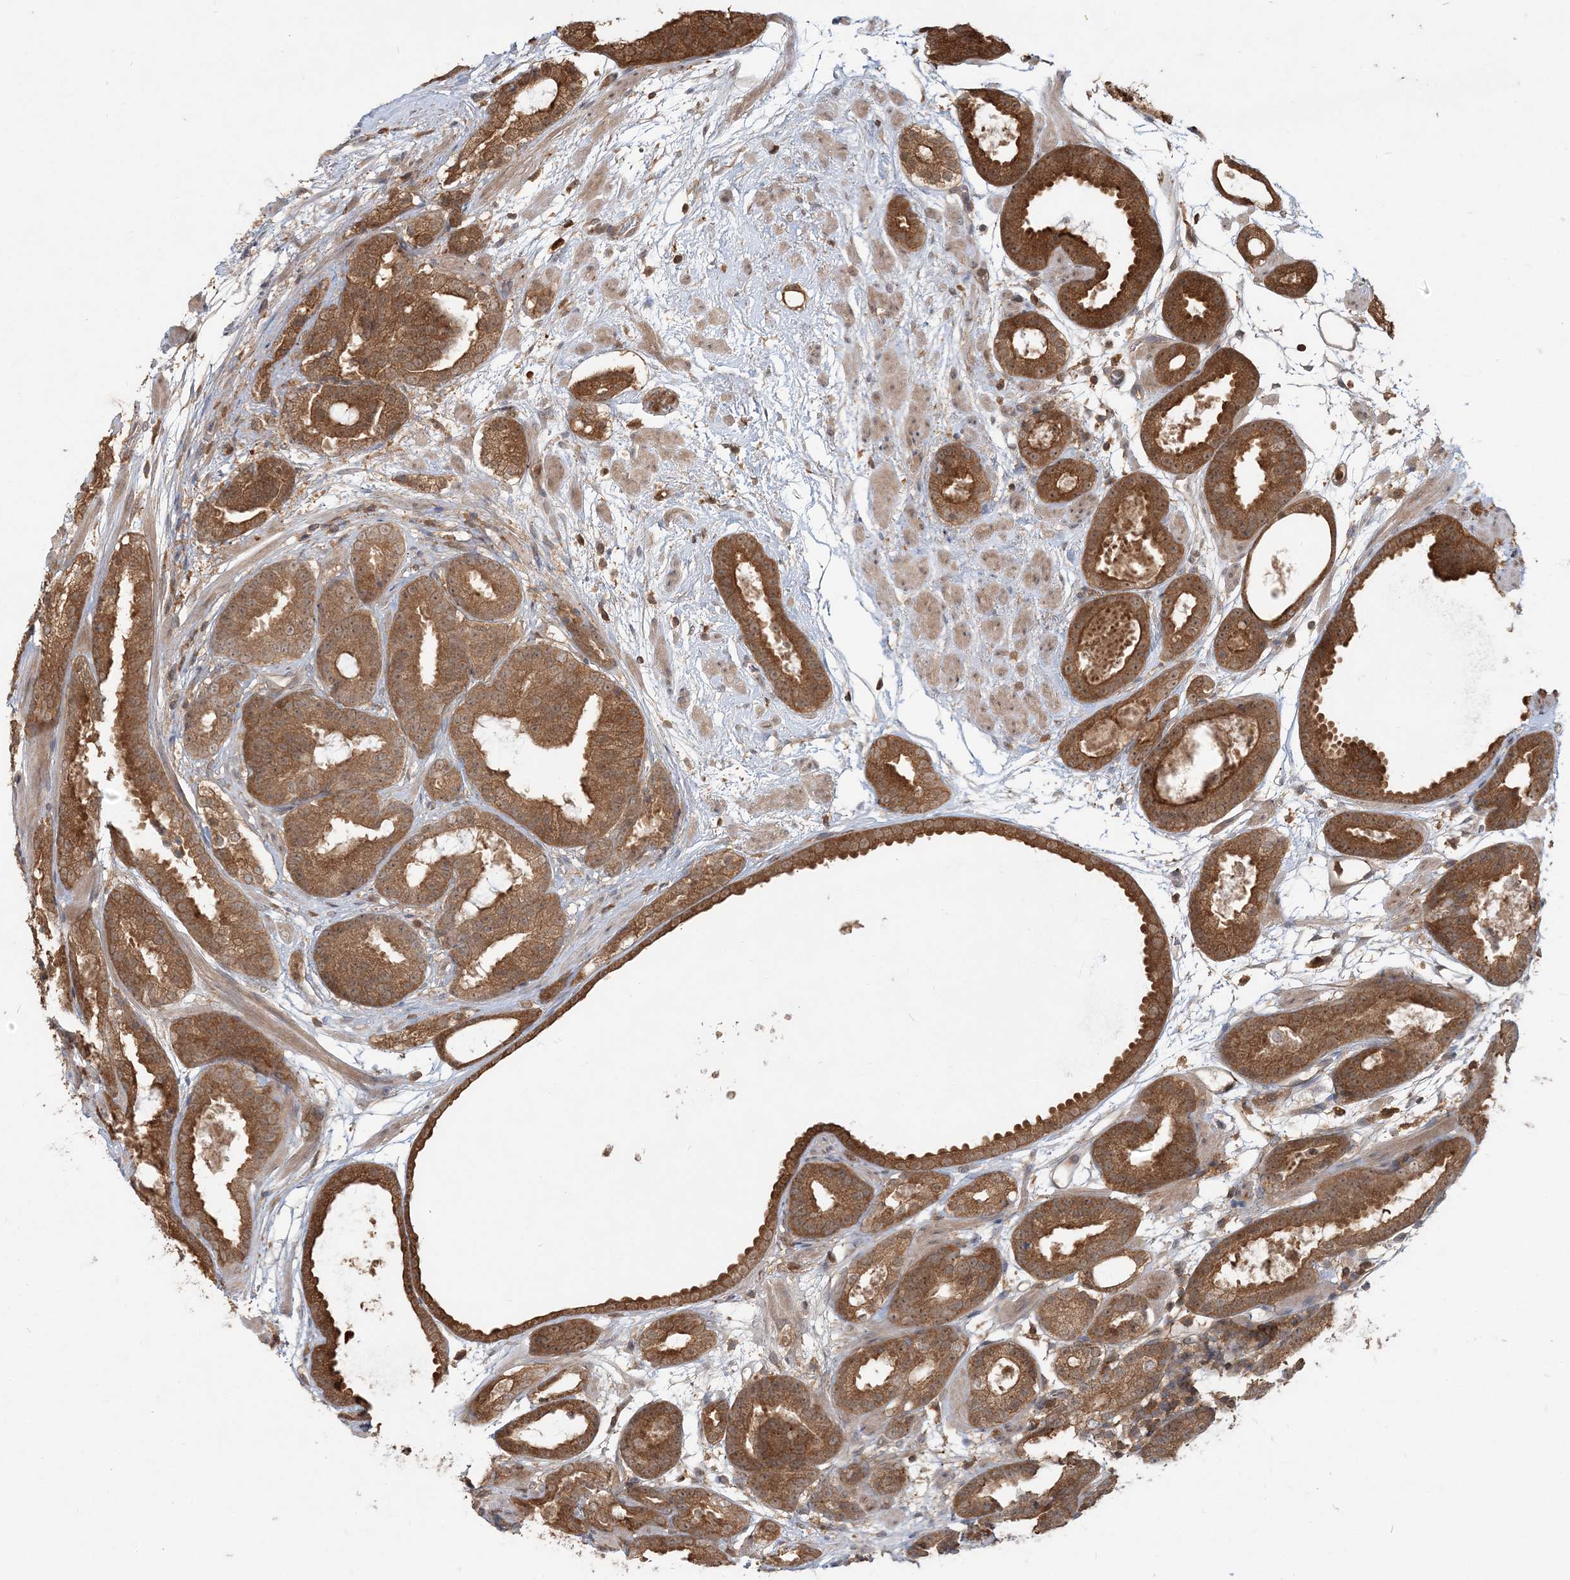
{"staining": {"intensity": "strong", "quantity": ">75%", "location": "cytoplasmic/membranous"}, "tissue": "prostate cancer", "cell_type": "Tumor cells", "image_type": "cancer", "snomed": [{"axis": "morphology", "description": "Adenocarcinoma, Low grade"}, {"axis": "topography", "description": "Prostate"}], "caption": "Brown immunohistochemical staining in human low-grade adenocarcinoma (prostate) shows strong cytoplasmic/membranous expression in about >75% of tumor cells. Using DAB (3,3'-diaminobenzidine) (brown) and hematoxylin (blue) stains, captured at high magnification using brightfield microscopy.", "gene": "CAB39", "patient": {"sex": "male", "age": 69}}